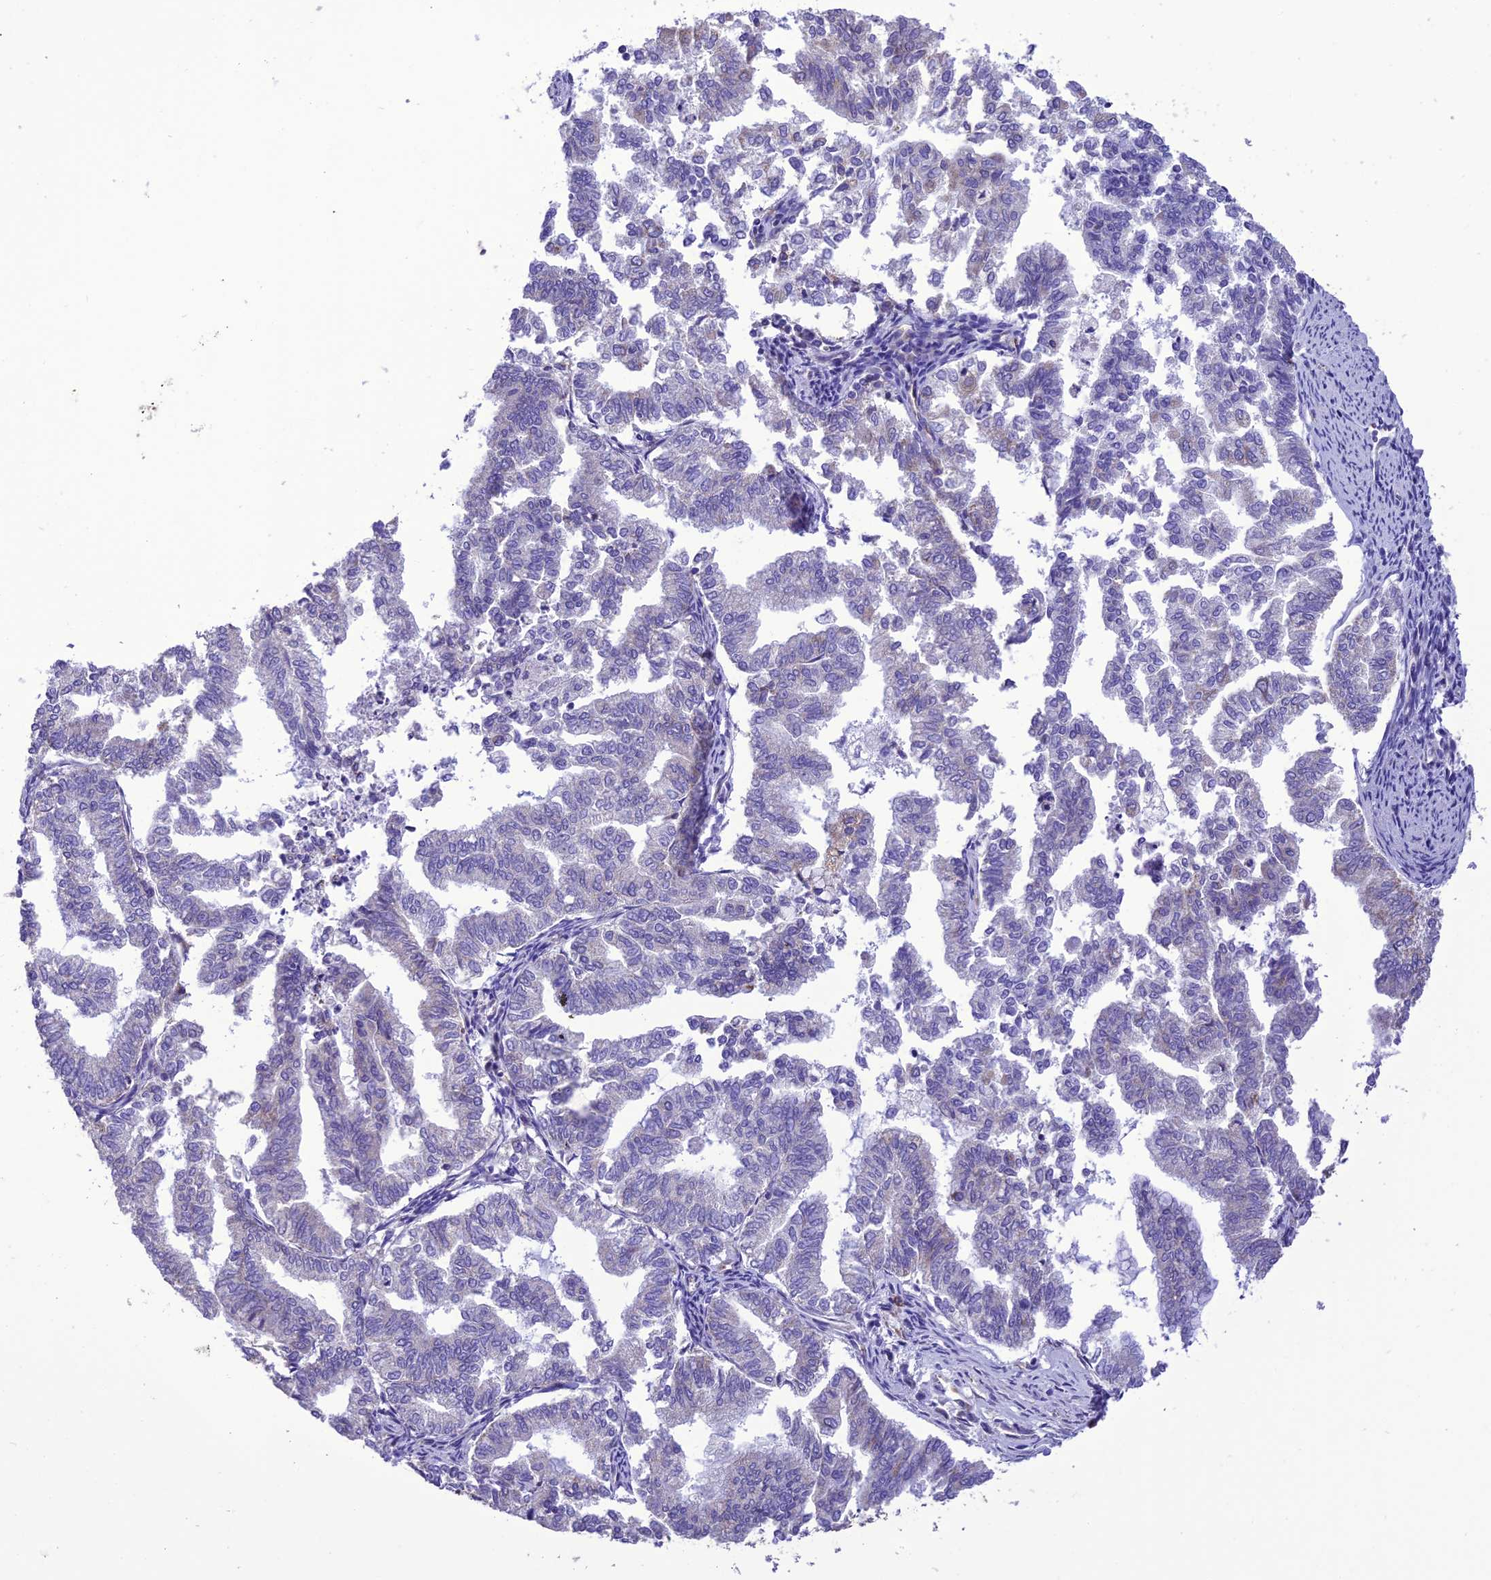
{"staining": {"intensity": "negative", "quantity": "none", "location": "none"}, "tissue": "endometrial cancer", "cell_type": "Tumor cells", "image_type": "cancer", "snomed": [{"axis": "morphology", "description": "Adenocarcinoma, NOS"}, {"axis": "topography", "description": "Endometrium"}], "caption": "A photomicrograph of human endometrial cancer (adenocarcinoma) is negative for staining in tumor cells.", "gene": "MAP3K12", "patient": {"sex": "female", "age": 79}}